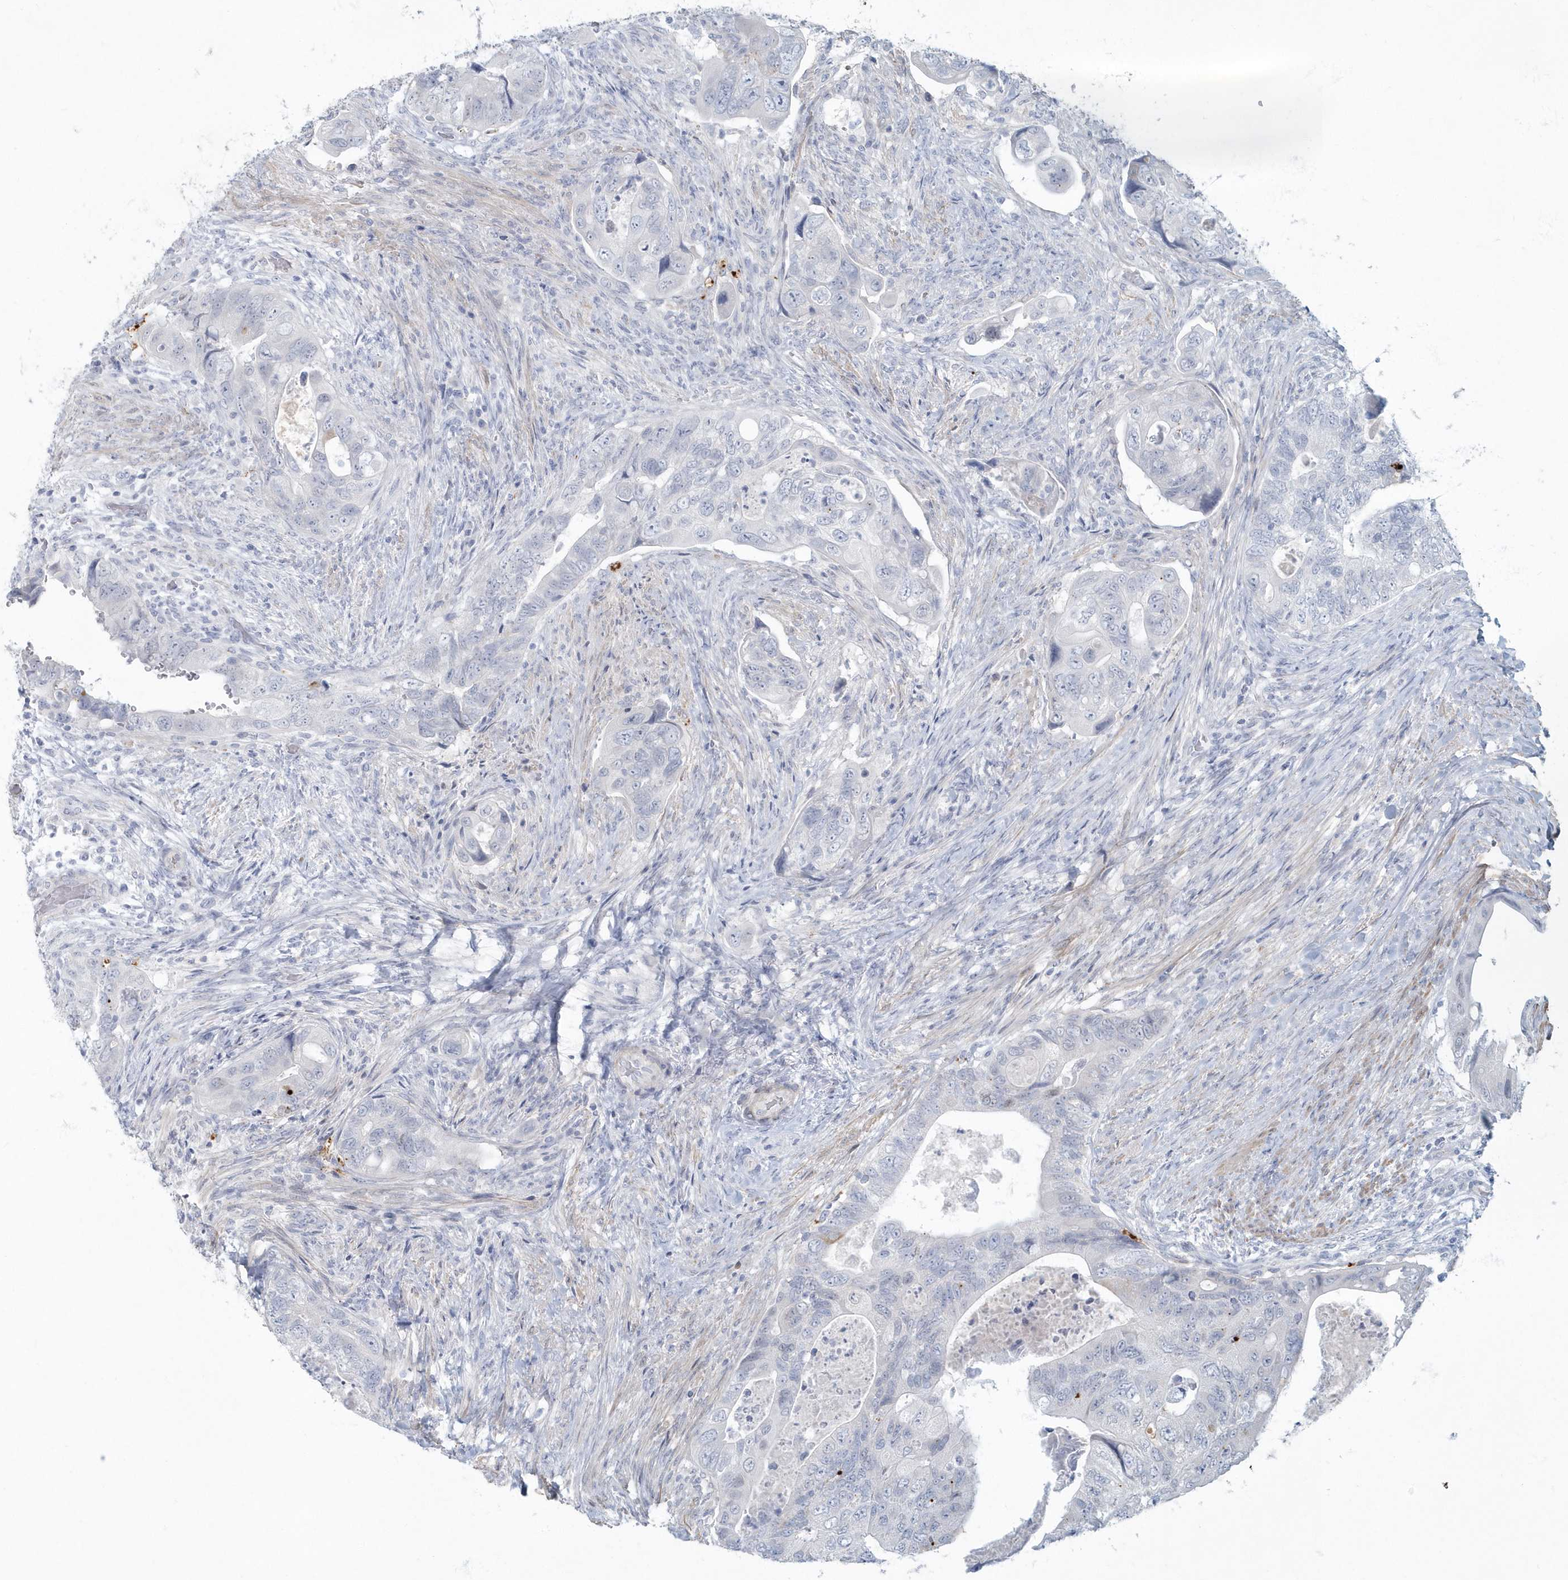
{"staining": {"intensity": "negative", "quantity": "none", "location": "none"}, "tissue": "colorectal cancer", "cell_type": "Tumor cells", "image_type": "cancer", "snomed": [{"axis": "morphology", "description": "Adenocarcinoma, NOS"}, {"axis": "topography", "description": "Rectum"}], "caption": "Colorectal cancer stained for a protein using immunohistochemistry (IHC) reveals no staining tumor cells.", "gene": "MYOT", "patient": {"sex": "male", "age": 63}}